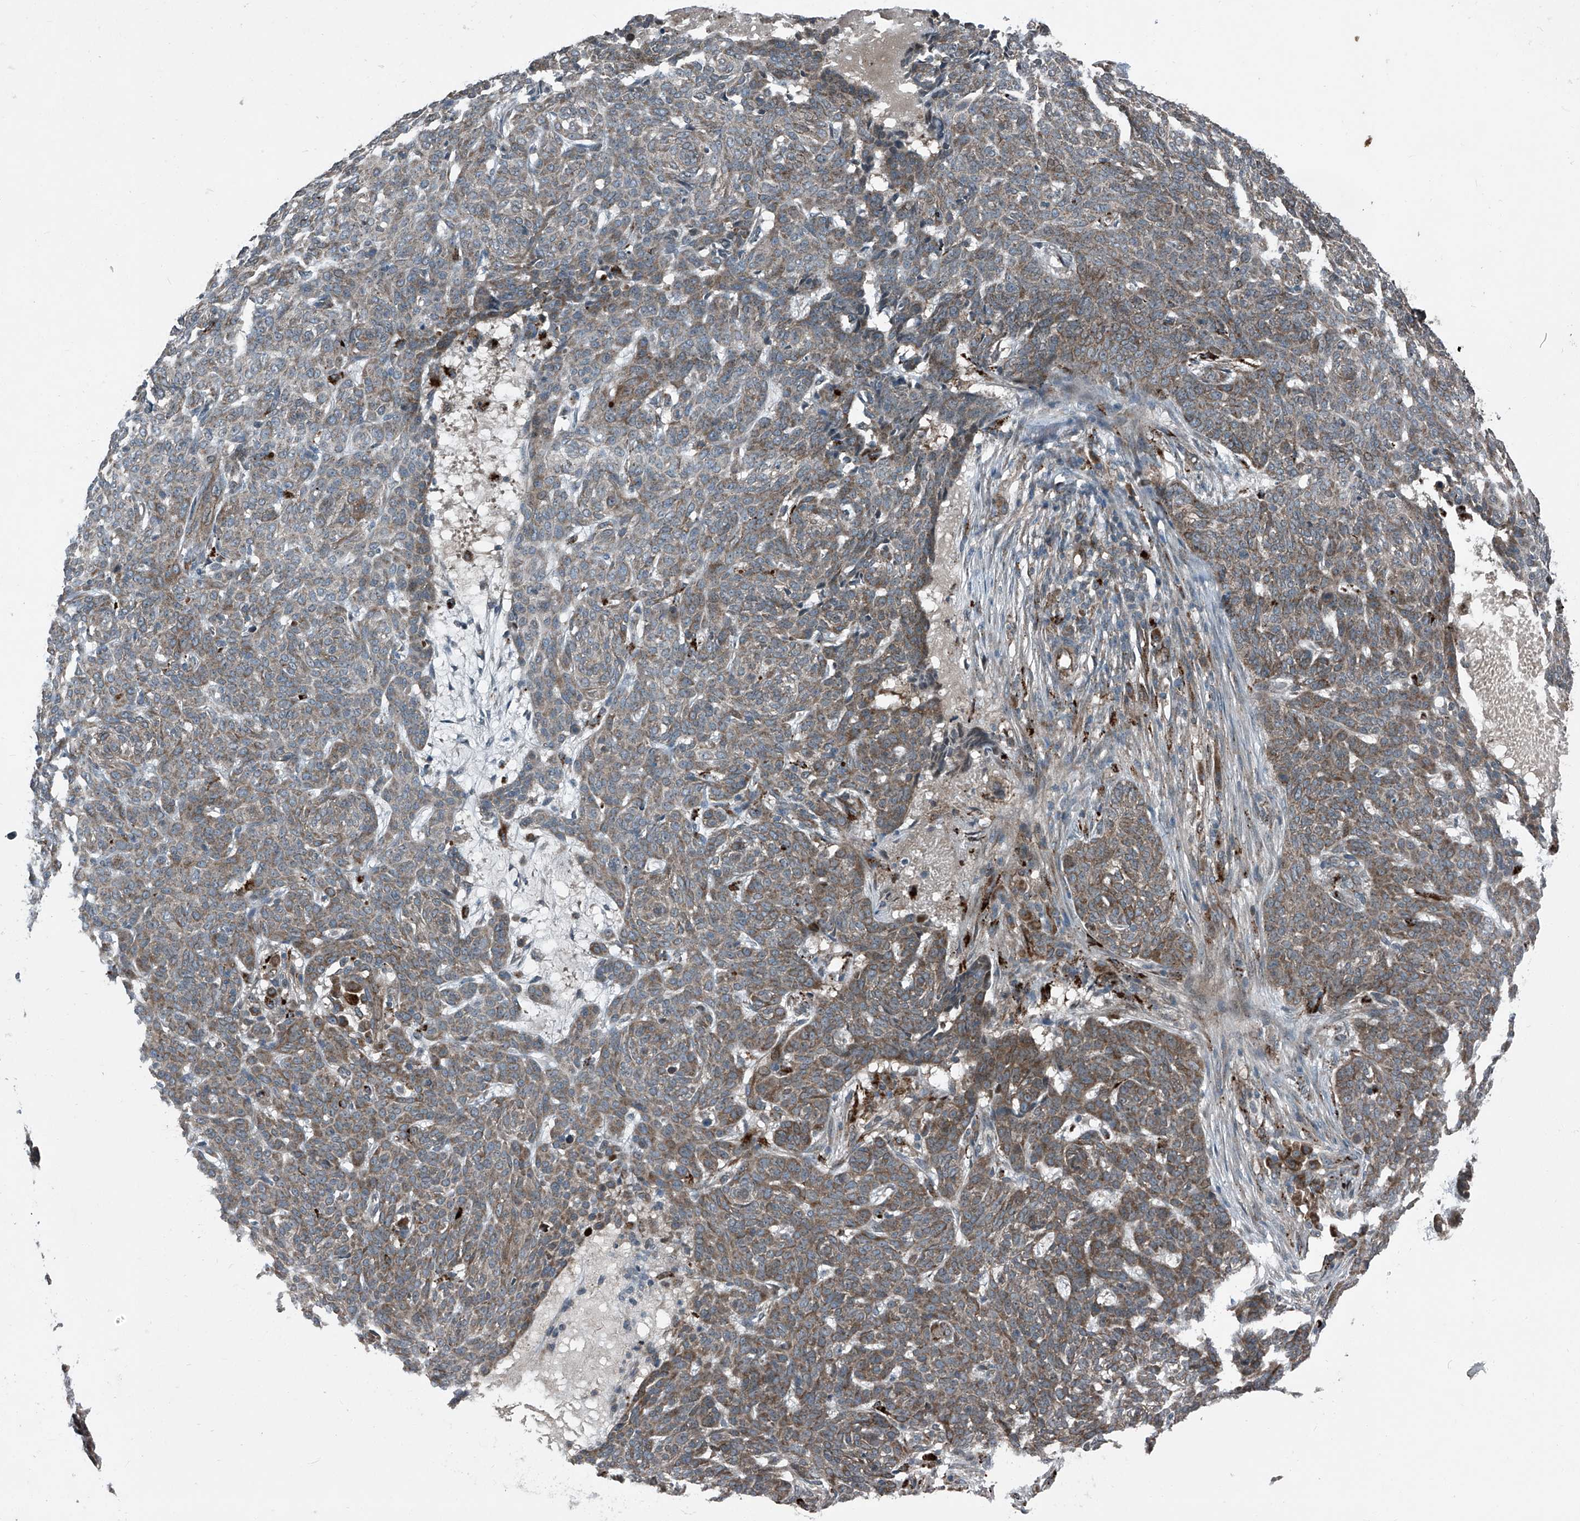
{"staining": {"intensity": "weak", "quantity": "25%-75%", "location": "cytoplasmic/membranous"}, "tissue": "skin cancer", "cell_type": "Tumor cells", "image_type": "cancer", "snomed": [{"axis": "morphology", "description": "Basal cell carcinoma"}, {"axis": "topography", "description": "Skin"}], "caption": "Brown immunohistochemical staining in human skin cancer (basal cell carcinoma) demonstrates weak cytoplasmic/membranous expression in approximately 25%-75% of tumor cells. The staining was performed using DAB (3,3'-diaminobenzidine) to visualize the protein expression in brown, while the nuclei were stained in blue with hematoxylin (Magnification: 20x).", "gene": "SENP2", "patient": {"sex": "male", "age": 85}}